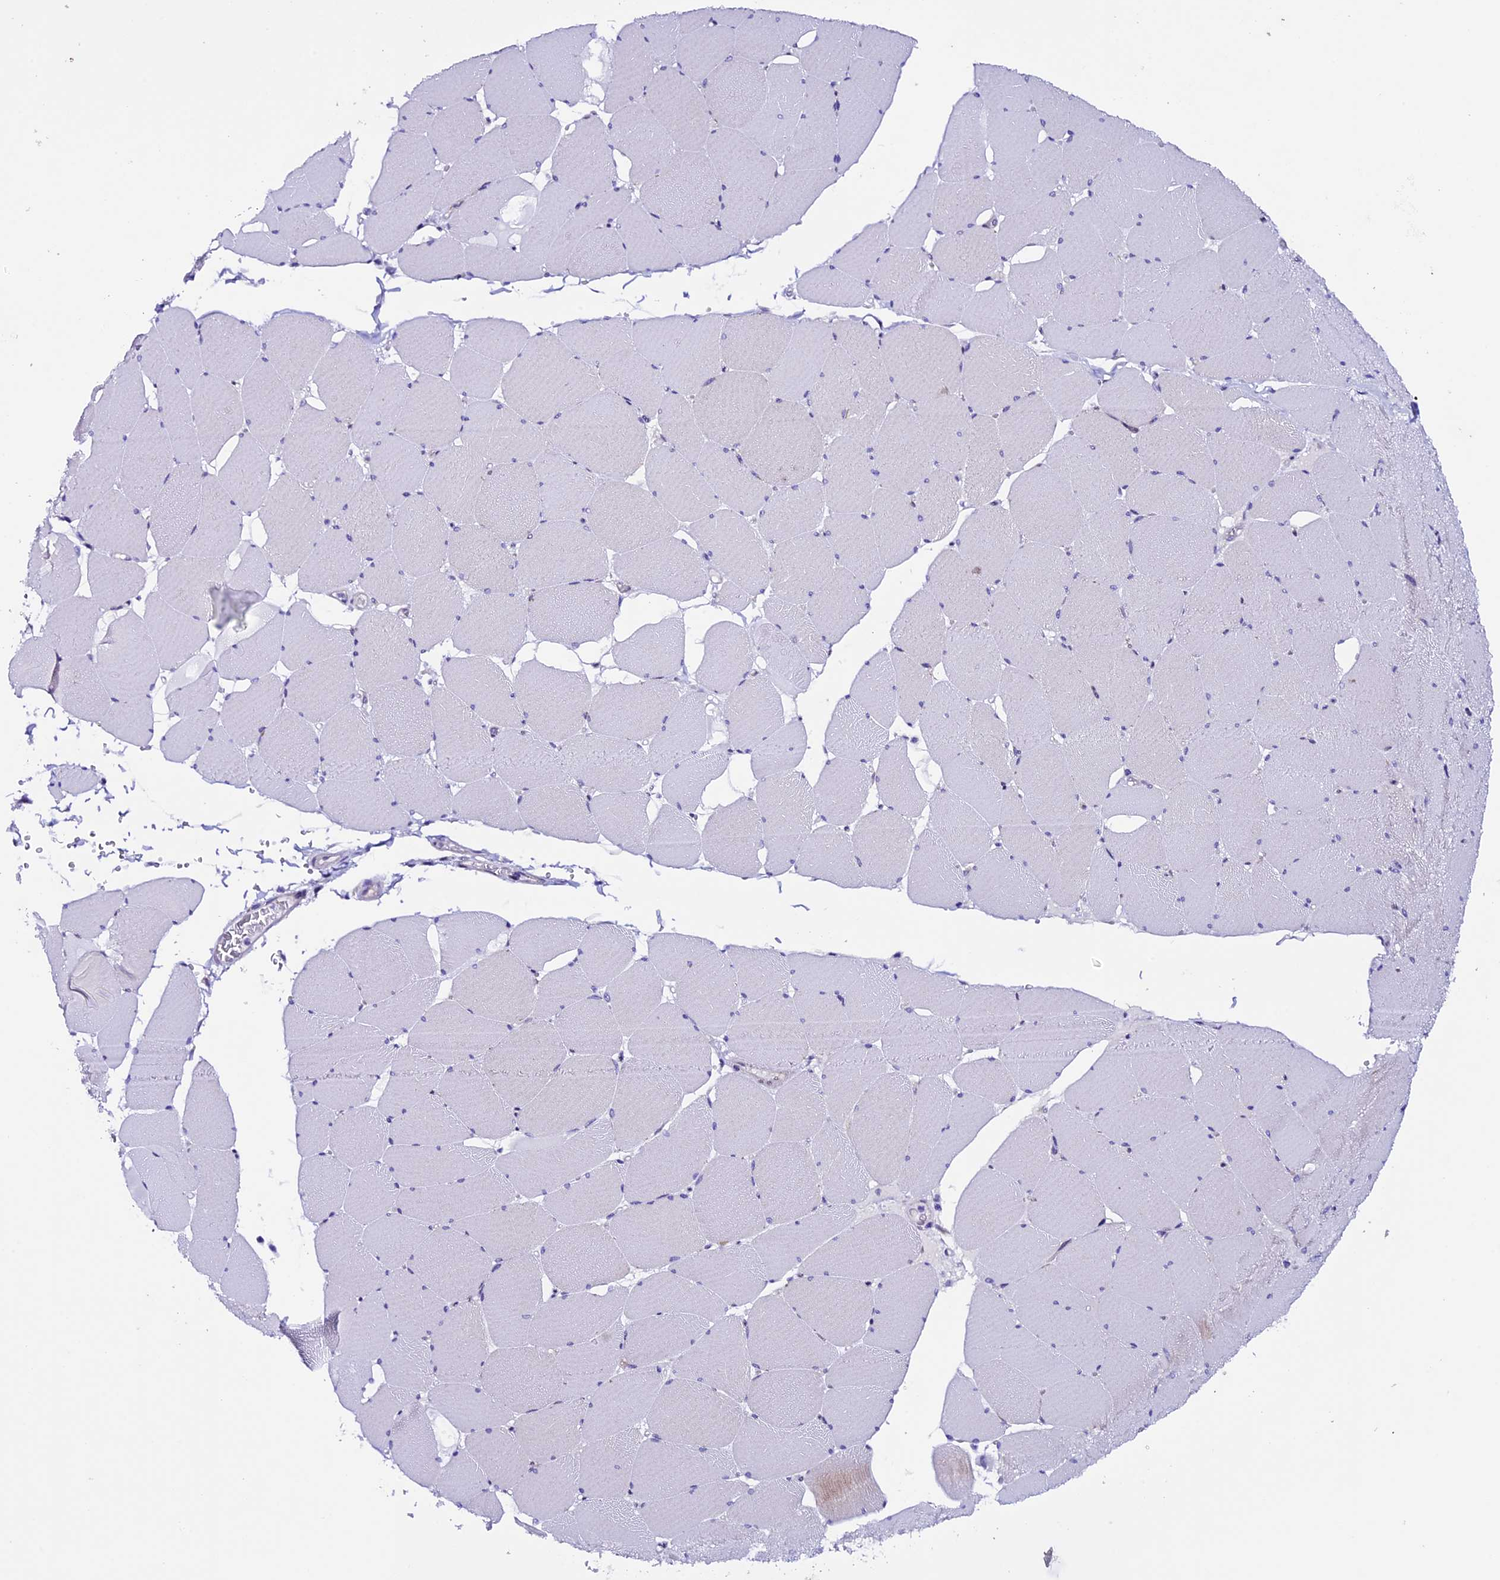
{"staining": {"intensity": "moderate", "quantity": "<25%", "location": "cytoplasmic/membranous"}, "tissue": "skeletal muscle", "cell_type": "Myocytes", "image_type": "normal", "snomed": [{"axis": "morphology", "description": "Normal tissue, NOS"}, {"axis": "topography", "description": "Skeletal muscle"}, {"axis": "topography", "description": "Head-Neck"}], "caption": "IHC (DAB (3,3'-diaminobenzidine)) staining of normal human skeletal muscle reveals moderate cytoplasmic/membranous protein positivity in approximately <25% of myocytes.", "gene": "TMEM171", "patient": {"sex": "male", "age": 66}}